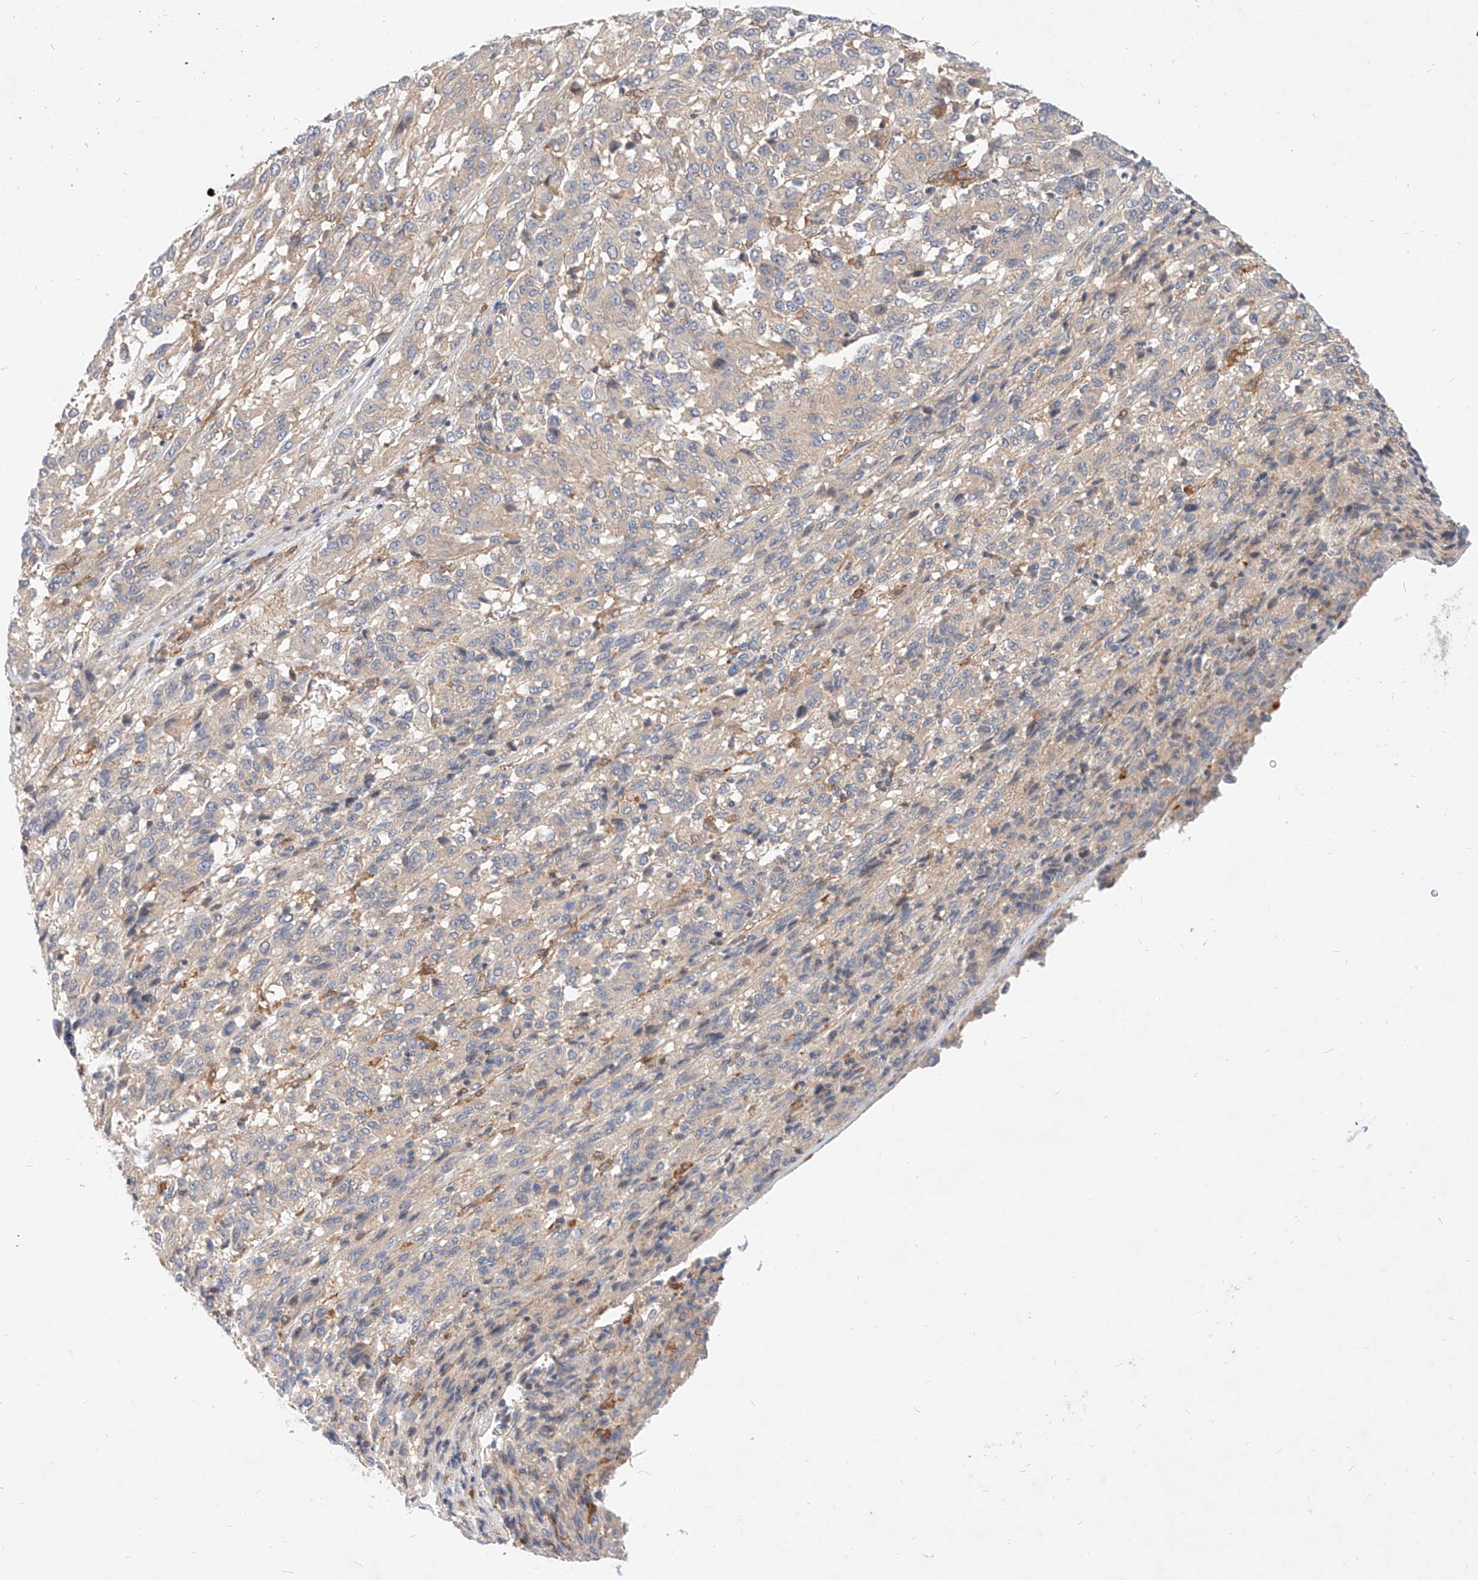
{"staining": {"intensity": "negative", "quantity": "none", "location": "none"}, "tissue": "melanoma", "cell_type": "Tumor cells", "image_type": "cancer", "snomed": [{"axis": "morphology", "description": "Malignant melanoma, Metastatic site"}, {"axis": "topography", "description": "Lung"}], "caption": "IHC of malignant melanoma (metastatic site) demonstrates no expression in tumor cells.", "gene": "NFAM1", "patient": {"sex": "male", "age": 64}}